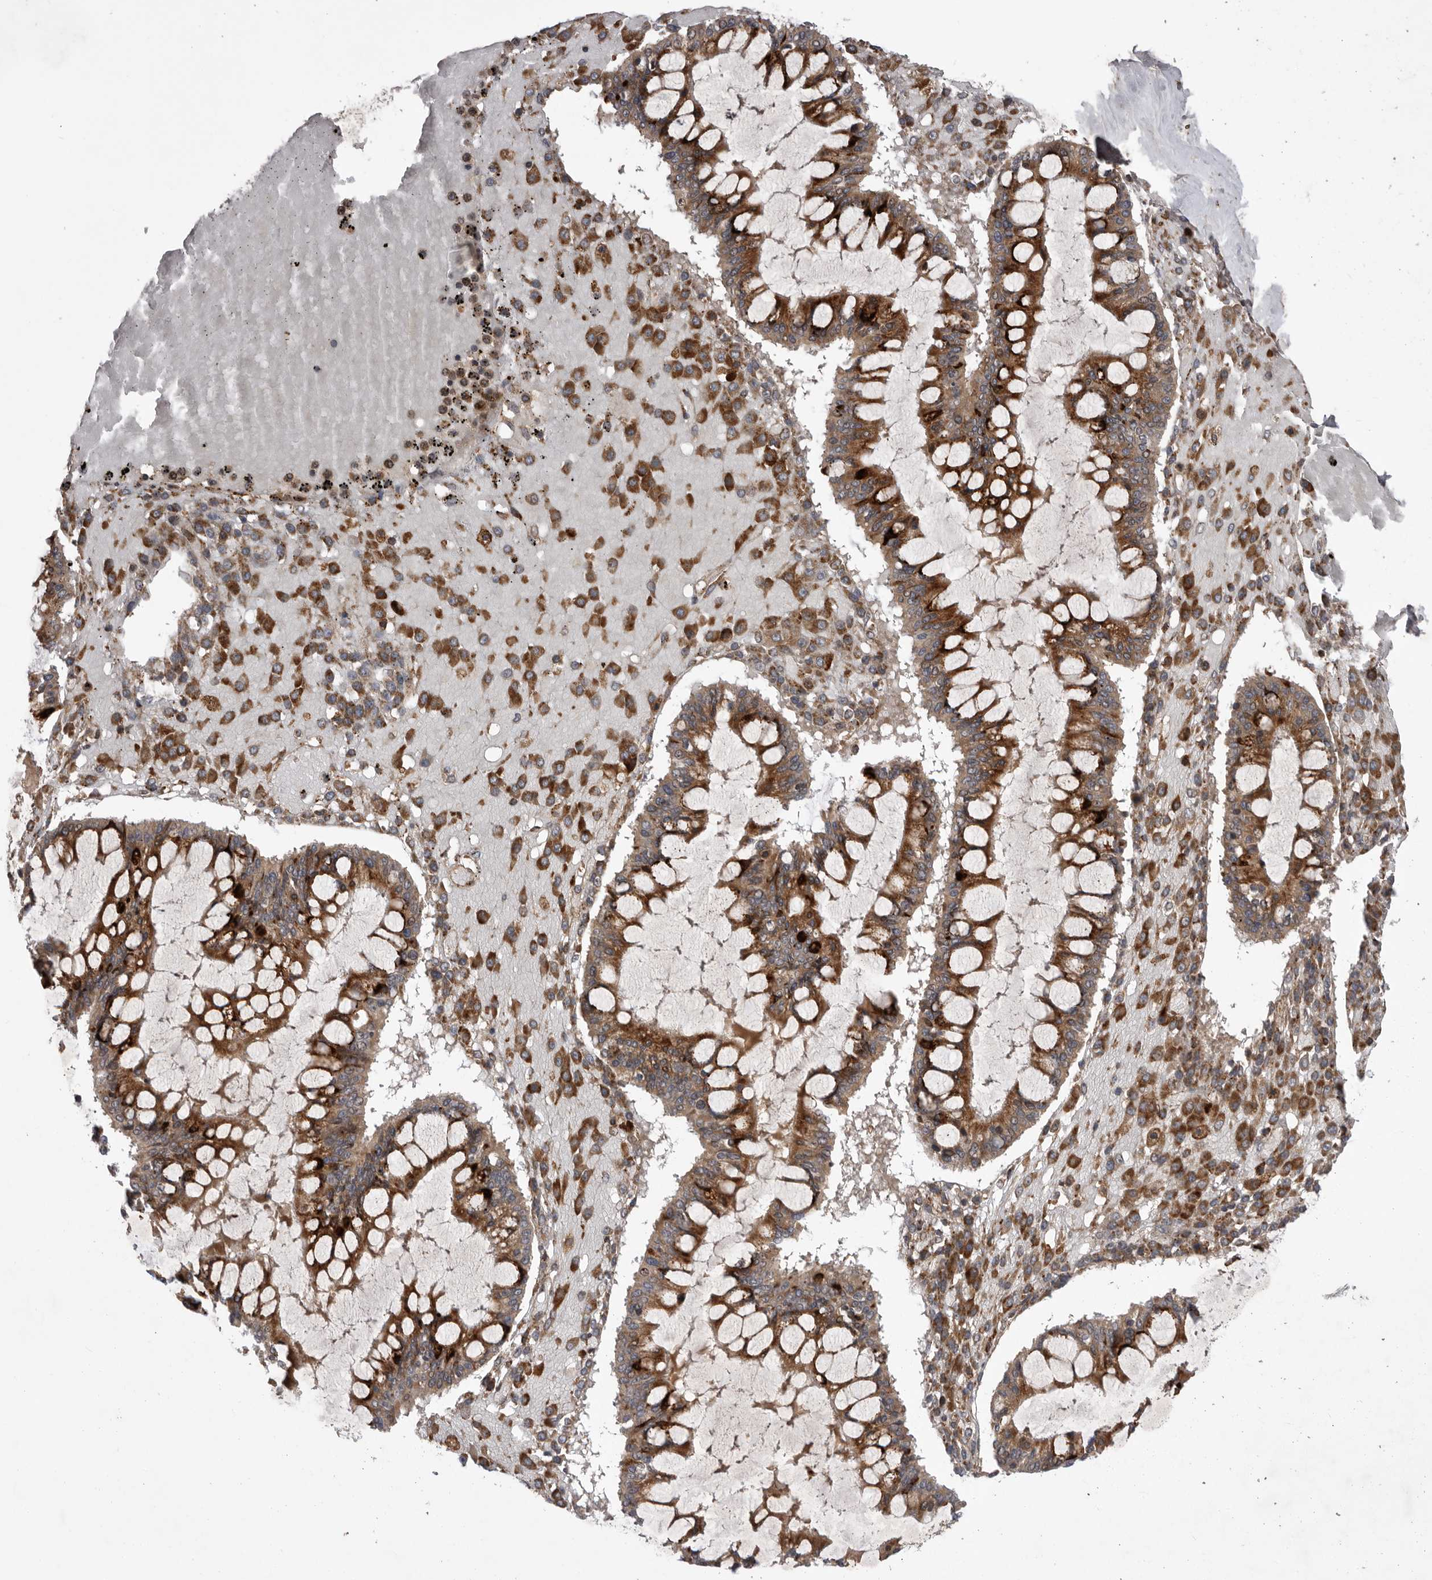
{"staining": {"intensity": "strong", "quantity": ">75%", "location": "cytoplasmic/membranous"}, "tissue": "ovarian cancer", "cell_type": "Tumor cells", "image_type": "cancer", "snomed": [{"axis": "morphology", "description": "Cystadenocarcinoma, mucinous, NOS"}, {"axis": "topography", "description": "Ovary"}], "caption": "Ovarian cancer (mucinous cystadenocarcinoma) tissue demonstrates strong cytoplasmic/membranous expression in about >75% of tumor cells", "gene": "RAB3GAP2", "patient": {"sex": "female", "age": 73}}